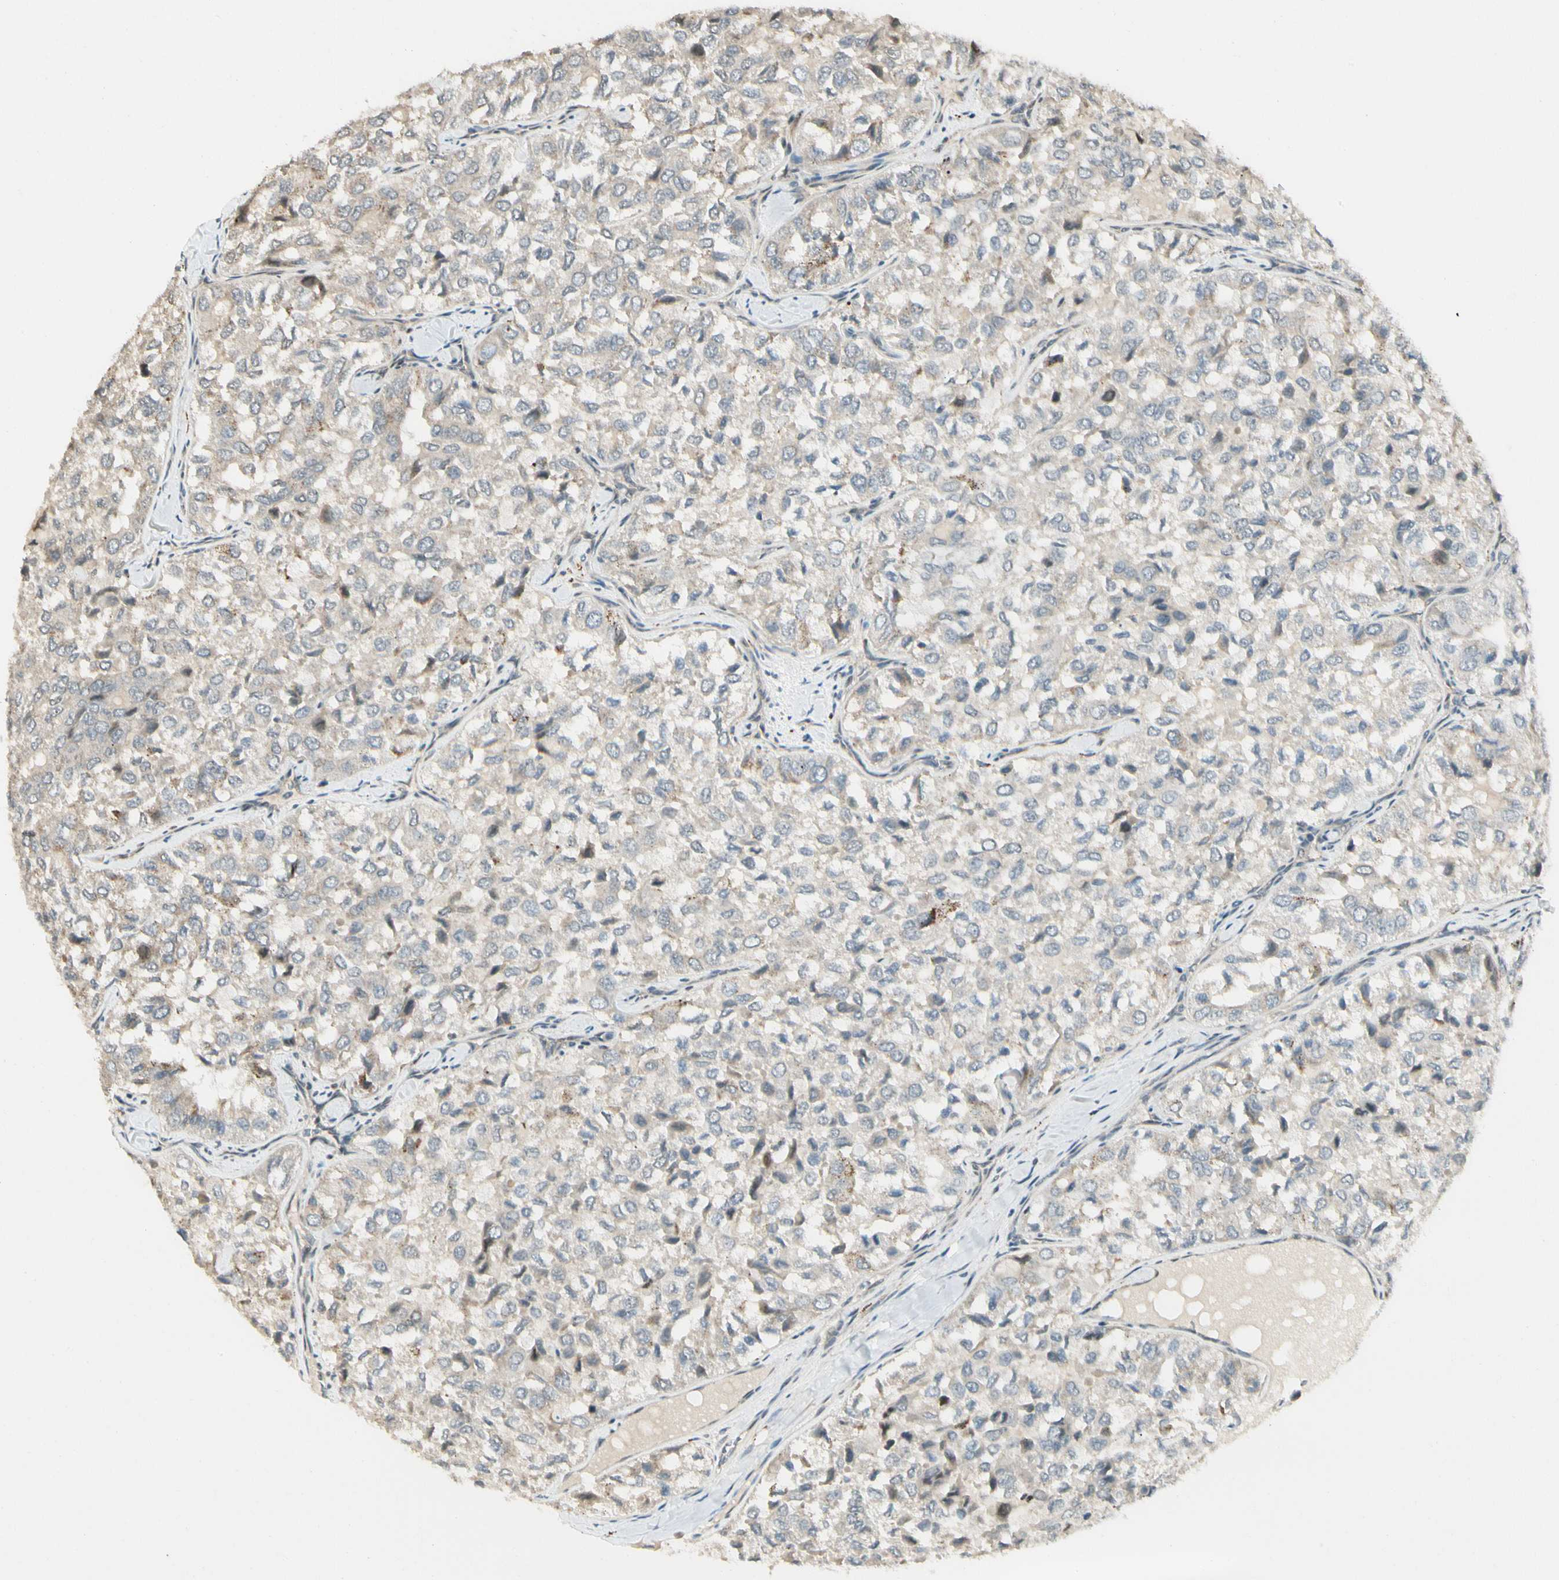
{"staining": {"intensity": "moderate", "quantity": "<25%", "location": "cytoplasmic/membranous"}, "tissue": "thyroid cancer", "cell_type": "Tumor cells", "image_type": "cancer", "snomed": [{"axis": "morphology", "description": "Follicular adenoma carcinoma, NOS"}, {"axis": "topography", "description": "Thyroid gland"}], "caption": "Thyroid follicular adenoma carcinoma stained with a protein marker shows moderate staining in tumor cells.", "gene": "FNDC3B", "patient": {"sex": "male", "age": 75}}